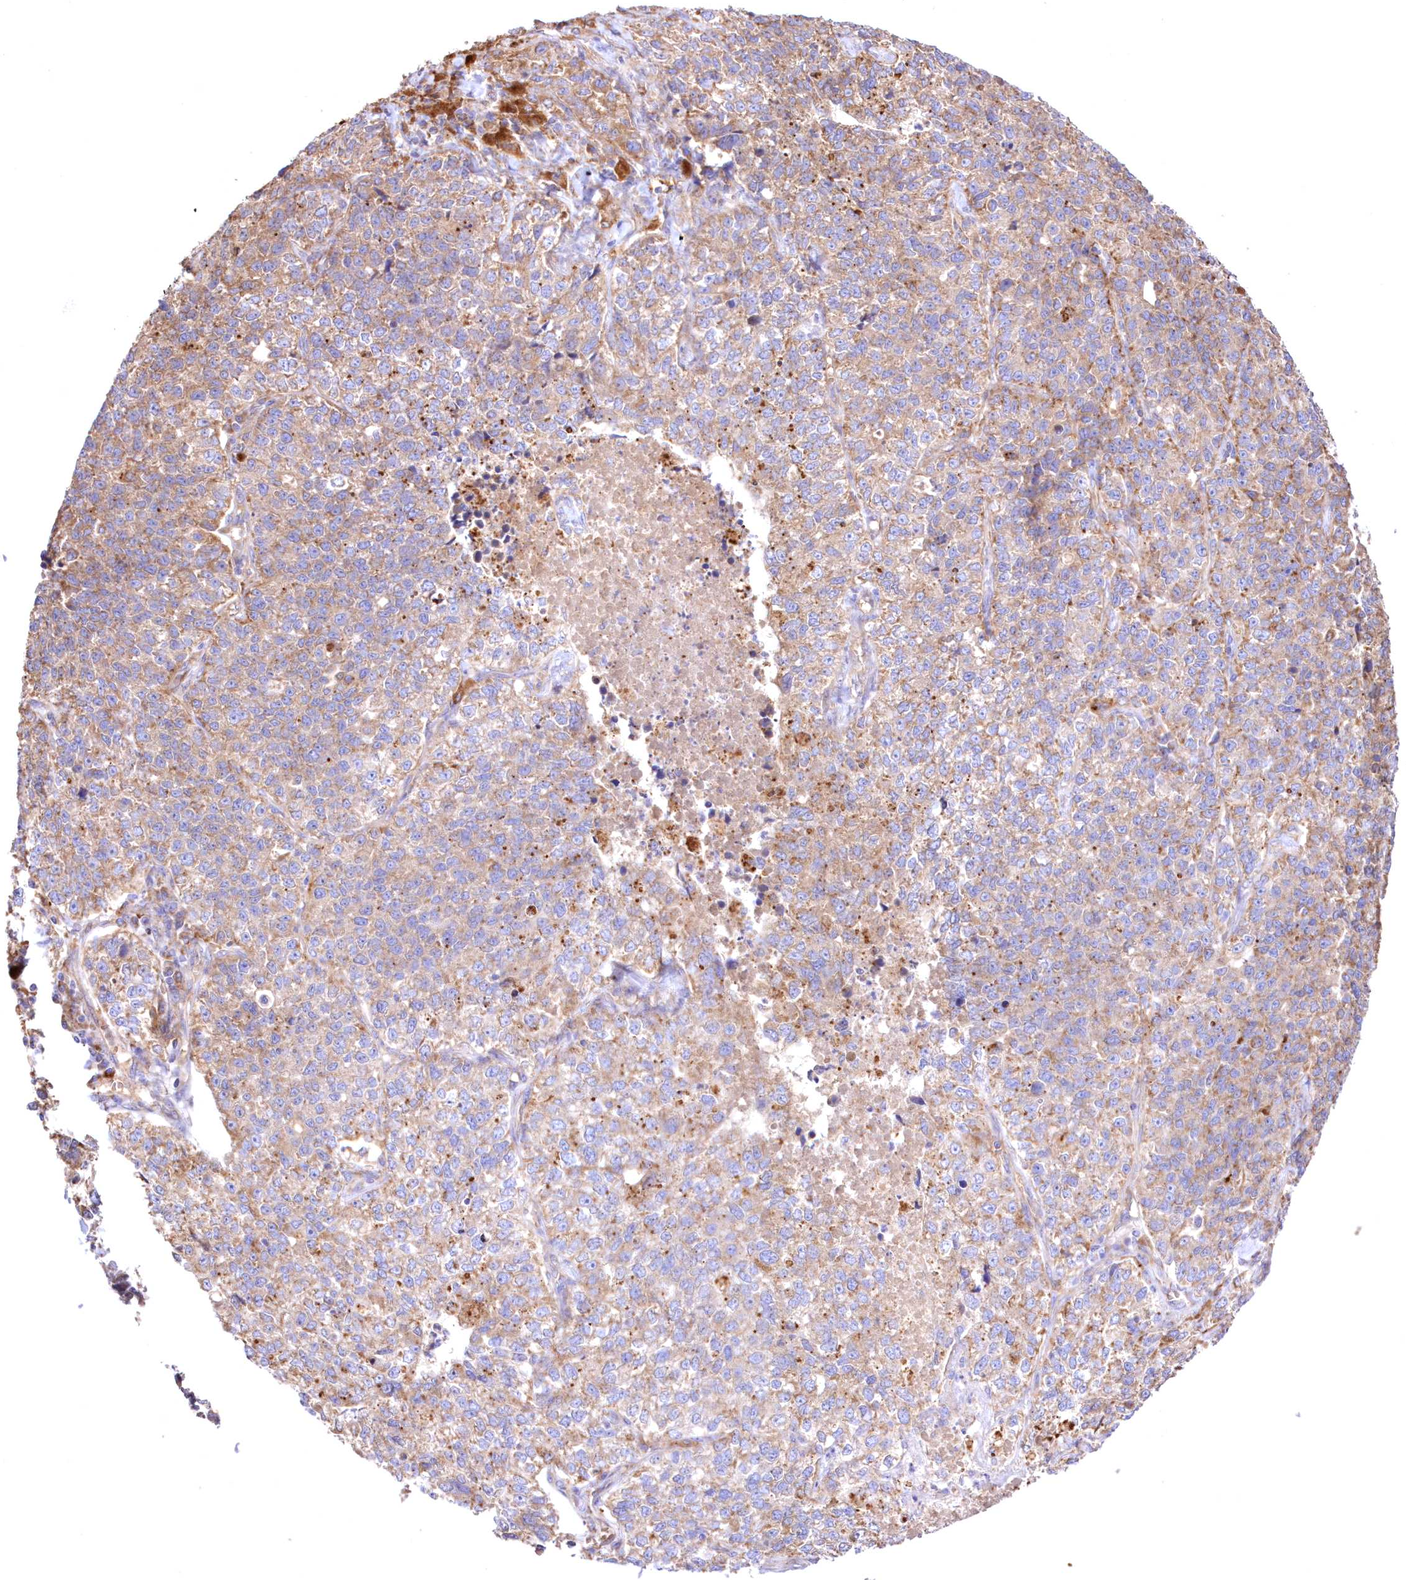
{"staining": {"intensity": "weak", "quantity": "25%-75%", "location": "cytoplasmic/membranous"}, "tissue": "lung cancer", "cell_type": "Tumor cells", "image_type": "cancer", "snomed": [{"axis": "morphology", "description": "Adenocarcinoma, NOS"}, {"axis": "topography", "description": "Lung"}], "caption": "Adenocarcinoma (lung) stained with a brown dye exhibits weak cytoplasmic/membranous positive staining in approximately 25%-75% of tumor cells.", "gene": "FCHO2", "patient": {"sex": "male", "age": 49}}